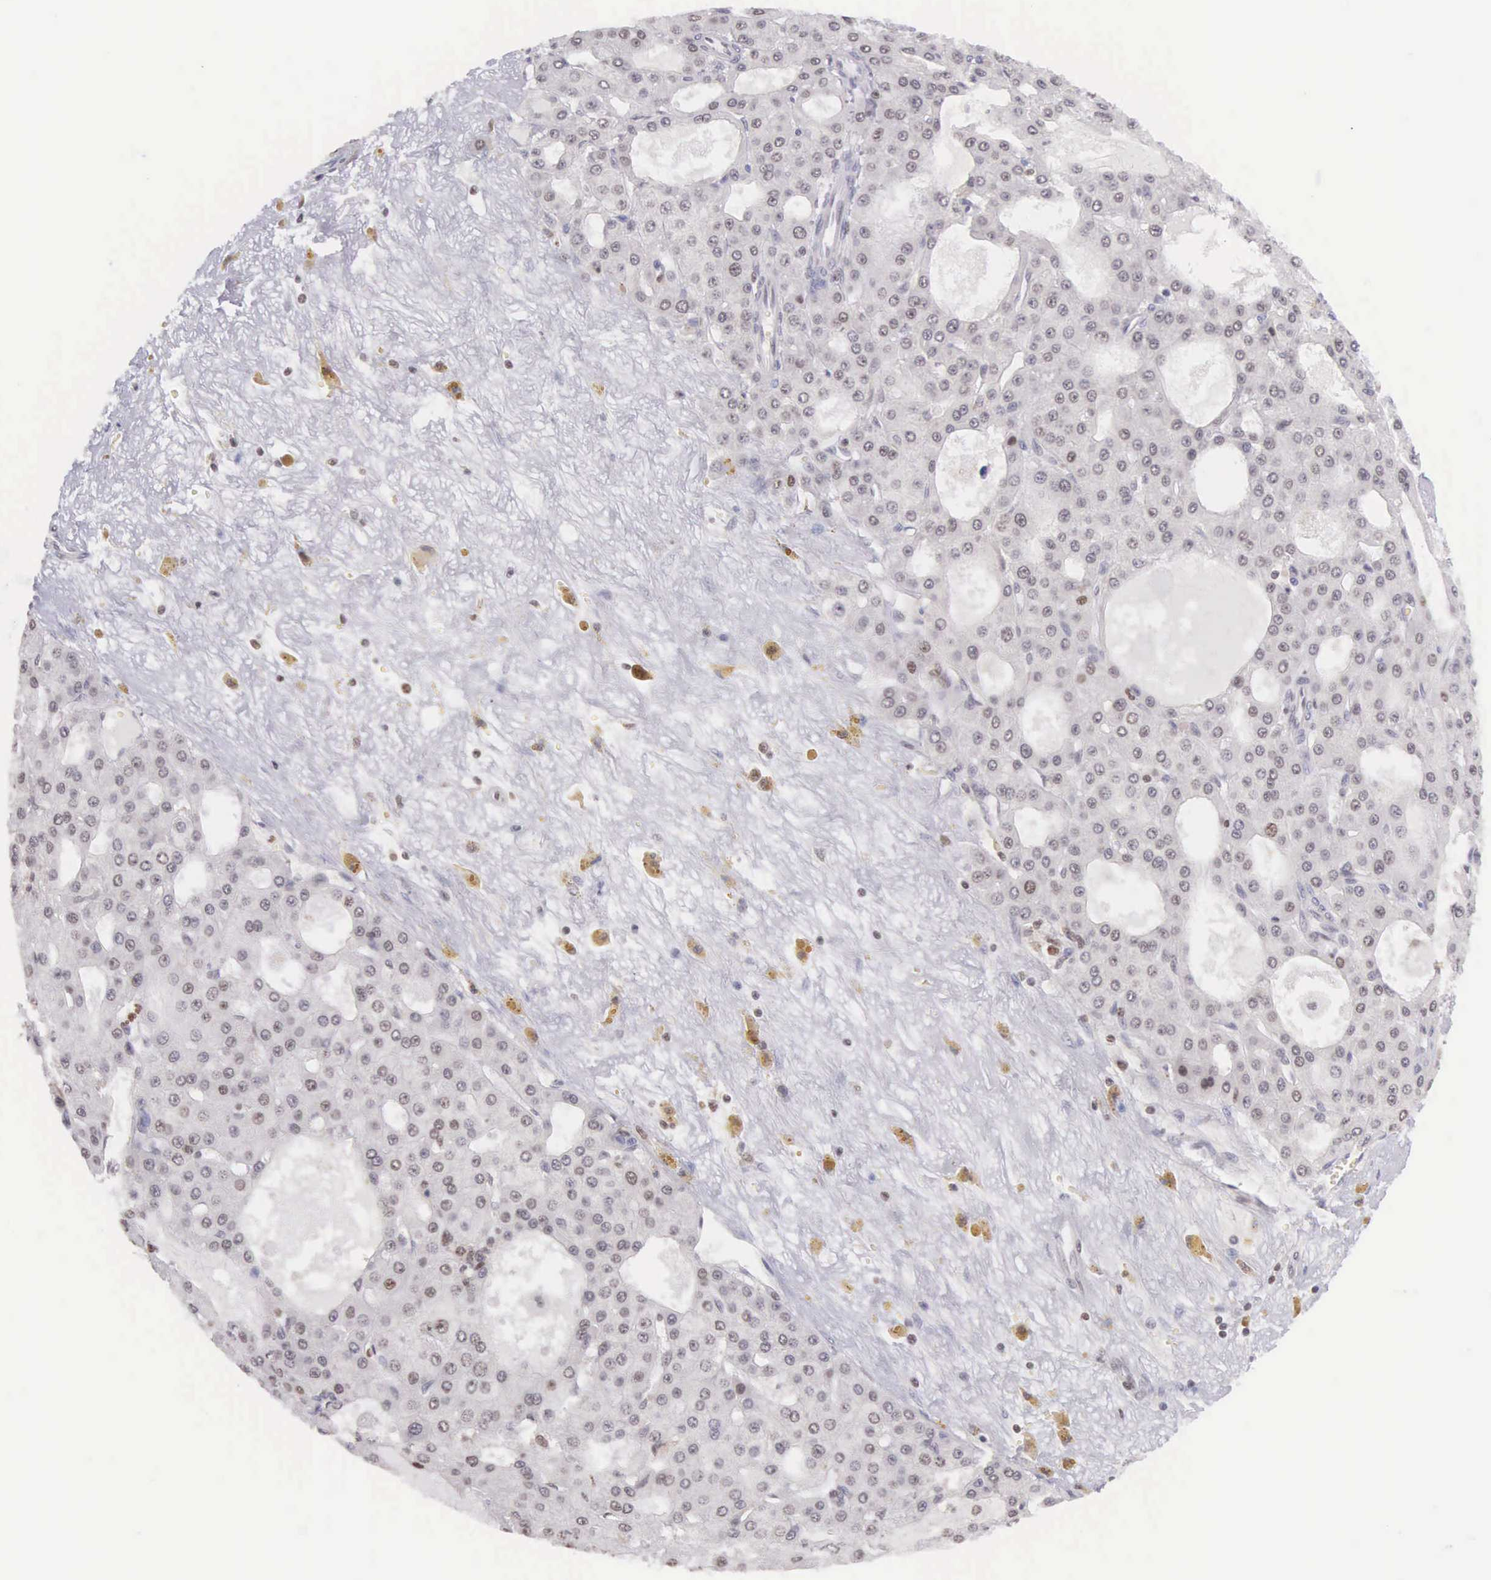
{"staining": {"intensity": "weak", "quantity": "<25%", "location": "nuclear"}, "tissue": "liver cancer", "cell_type": "Tumor cells", "image_type": "cancer", "snomed": [{"axis": "morphology", "description": "Carcinoma, Hepatocellular, NOS"}, {"axis": "topography", "description": "Liver"}], "caption": "High magnification brightfield microscopy of liver hepatocellular carcinoma stained with DAB (brown) and counterstained with hematoxylin (blue): tumor cells show no significant expression.", "gene": "VRK1", "patient": {"sex": "male", "age": 47}}